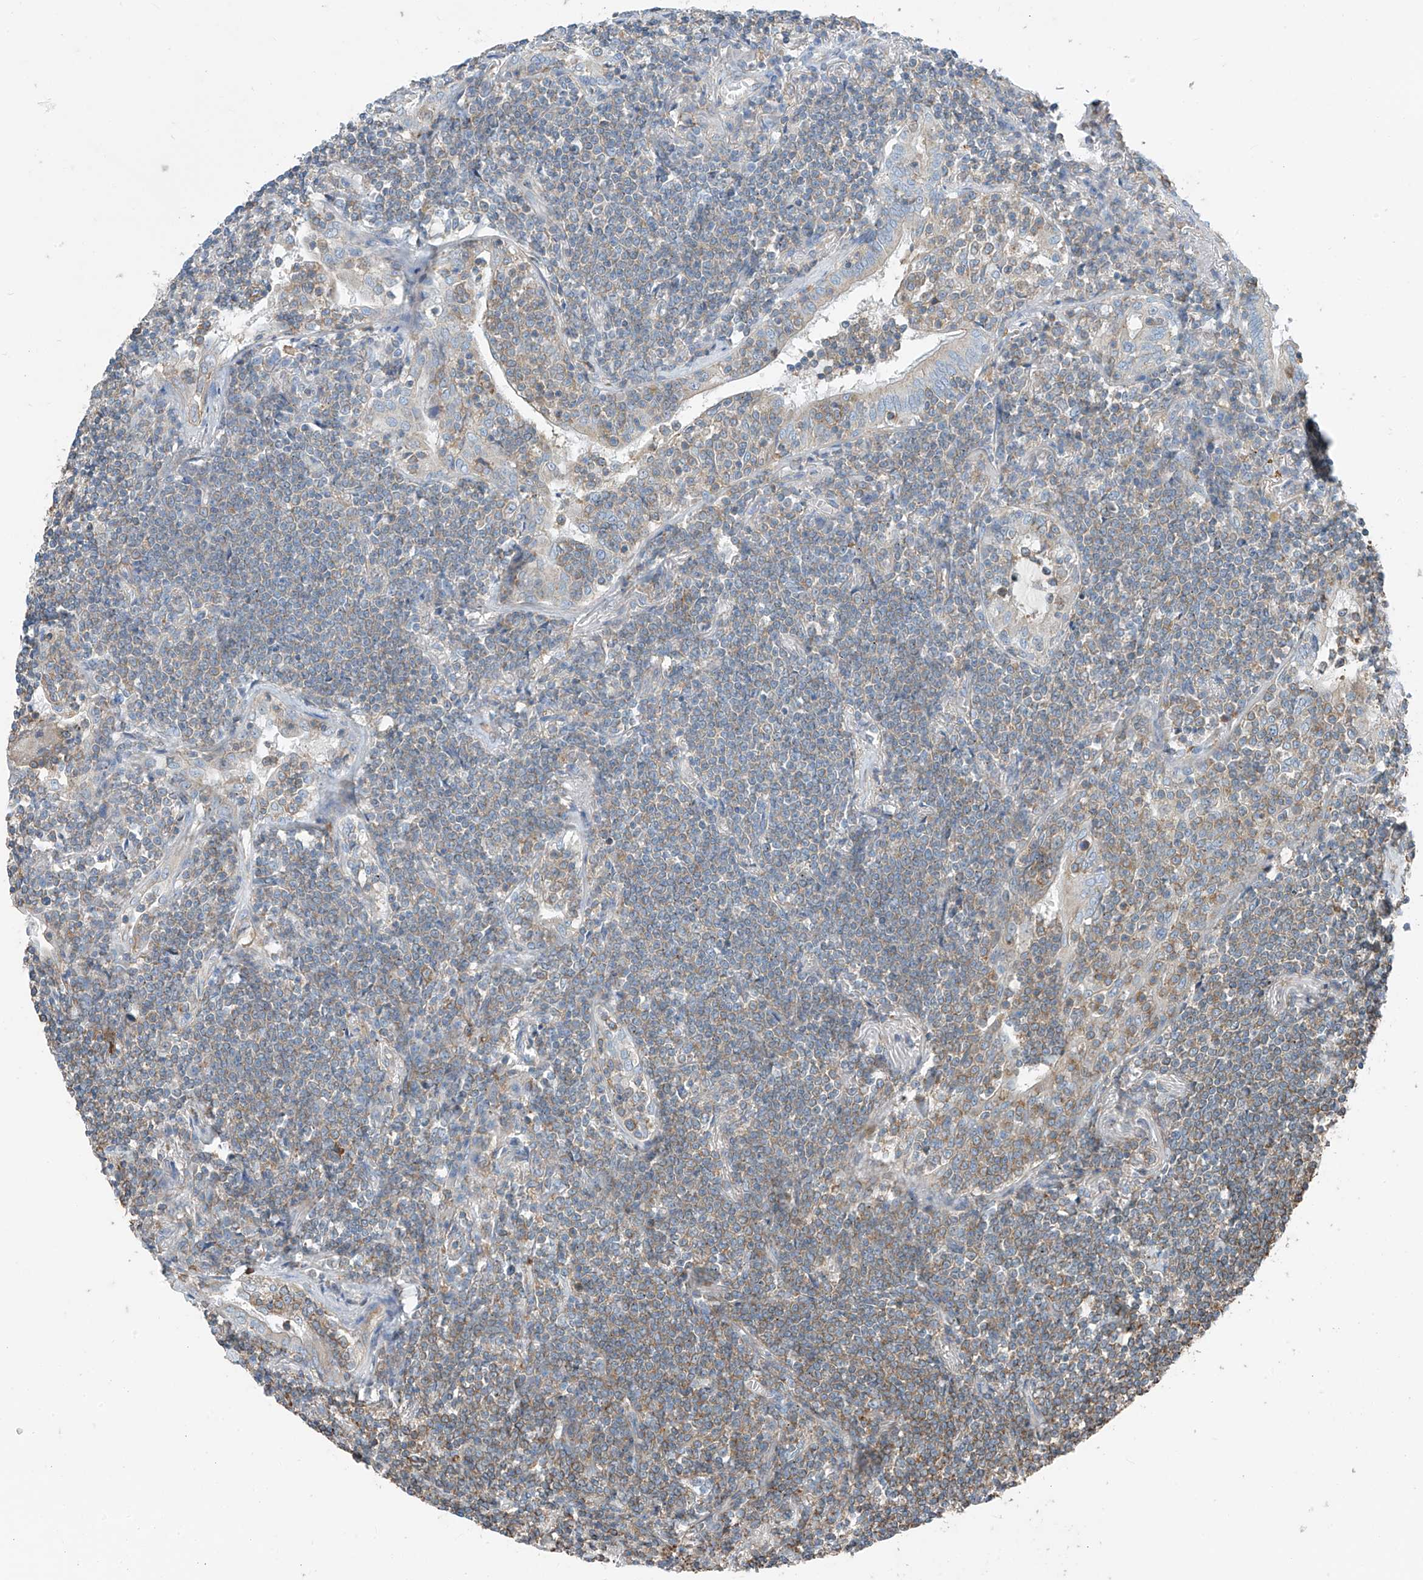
{"staining": {"intensity": "weak", "quantity": "<25%", "location": "cytoplasmic/membranous"}, "tissue": "lymphoma", "cell_type": "Tumor cells", "image_type": "cancer", "snomed": [{"axis": "morphology", "description": "Malignant lymphoma, non-Hodgkin's type, Low grade"}, {"axis": "topography", "description": "Lung"}], "caption": "This is a histopathology image of immunohistochemistry staining of malignant lymphoma, non-Hodgkin's type (low-grade), which shows no expression in tumor cells.", "gene": "SLC1A5", "patient": {"sex": "female", "age": 71}}